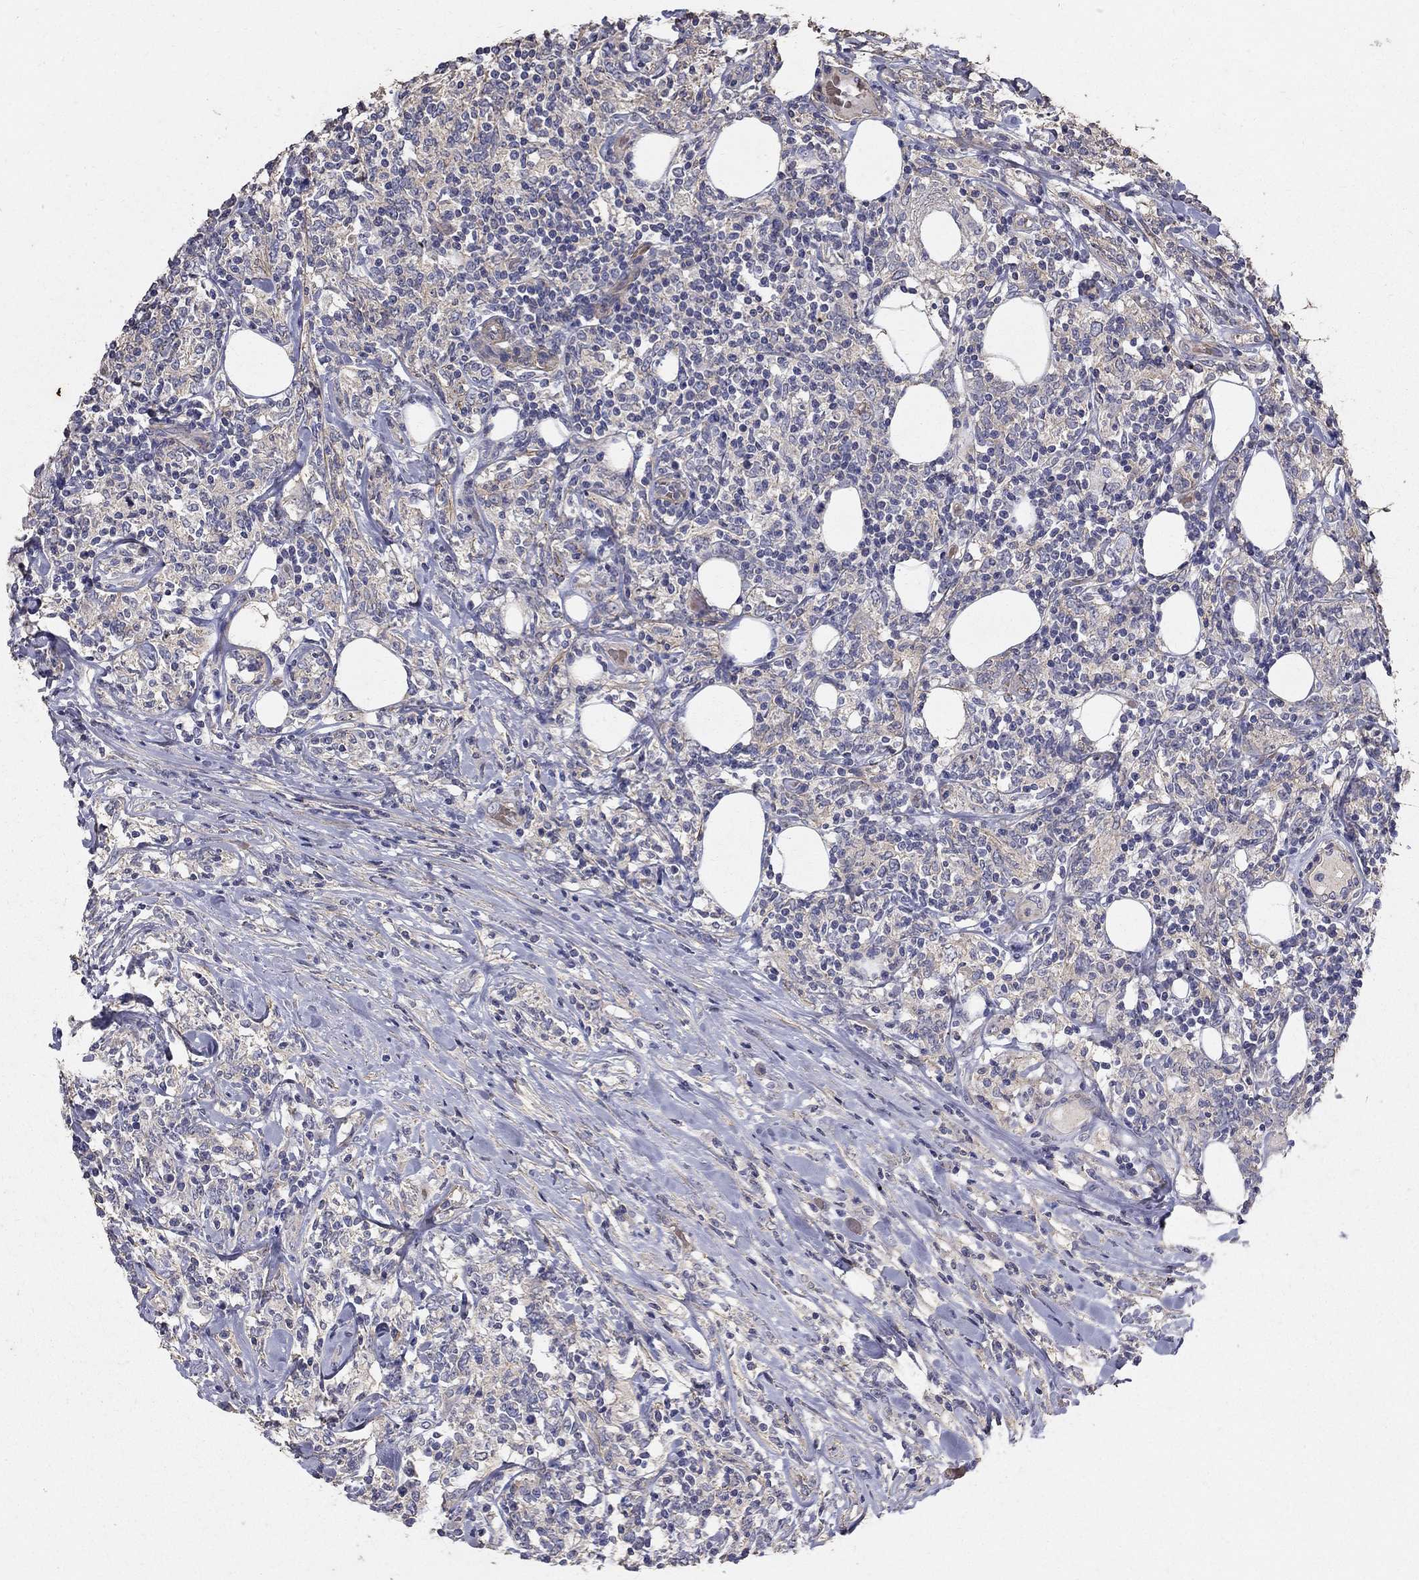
{"staining": {"intensity": "negative", "quantity": "none", "location": "none"}, "tissue": "lymphoma", "cell_type": "Tumor cells", "image_type": "cancer", "snomed": [{"axis": "morphology", "description": "Malignant lymphoma, non-Hodgkin's type, High grade"}, {"axis": "topography", "description": "Lymph node"}], "caption": "IHC image of human high-grade malignant lymphoma, non-Hodgkin's type stained for a protein (brown), which reveals no expression in tumor cells.", "gene": "MPP2", "patient": {"sex": "female", "age": 84}}